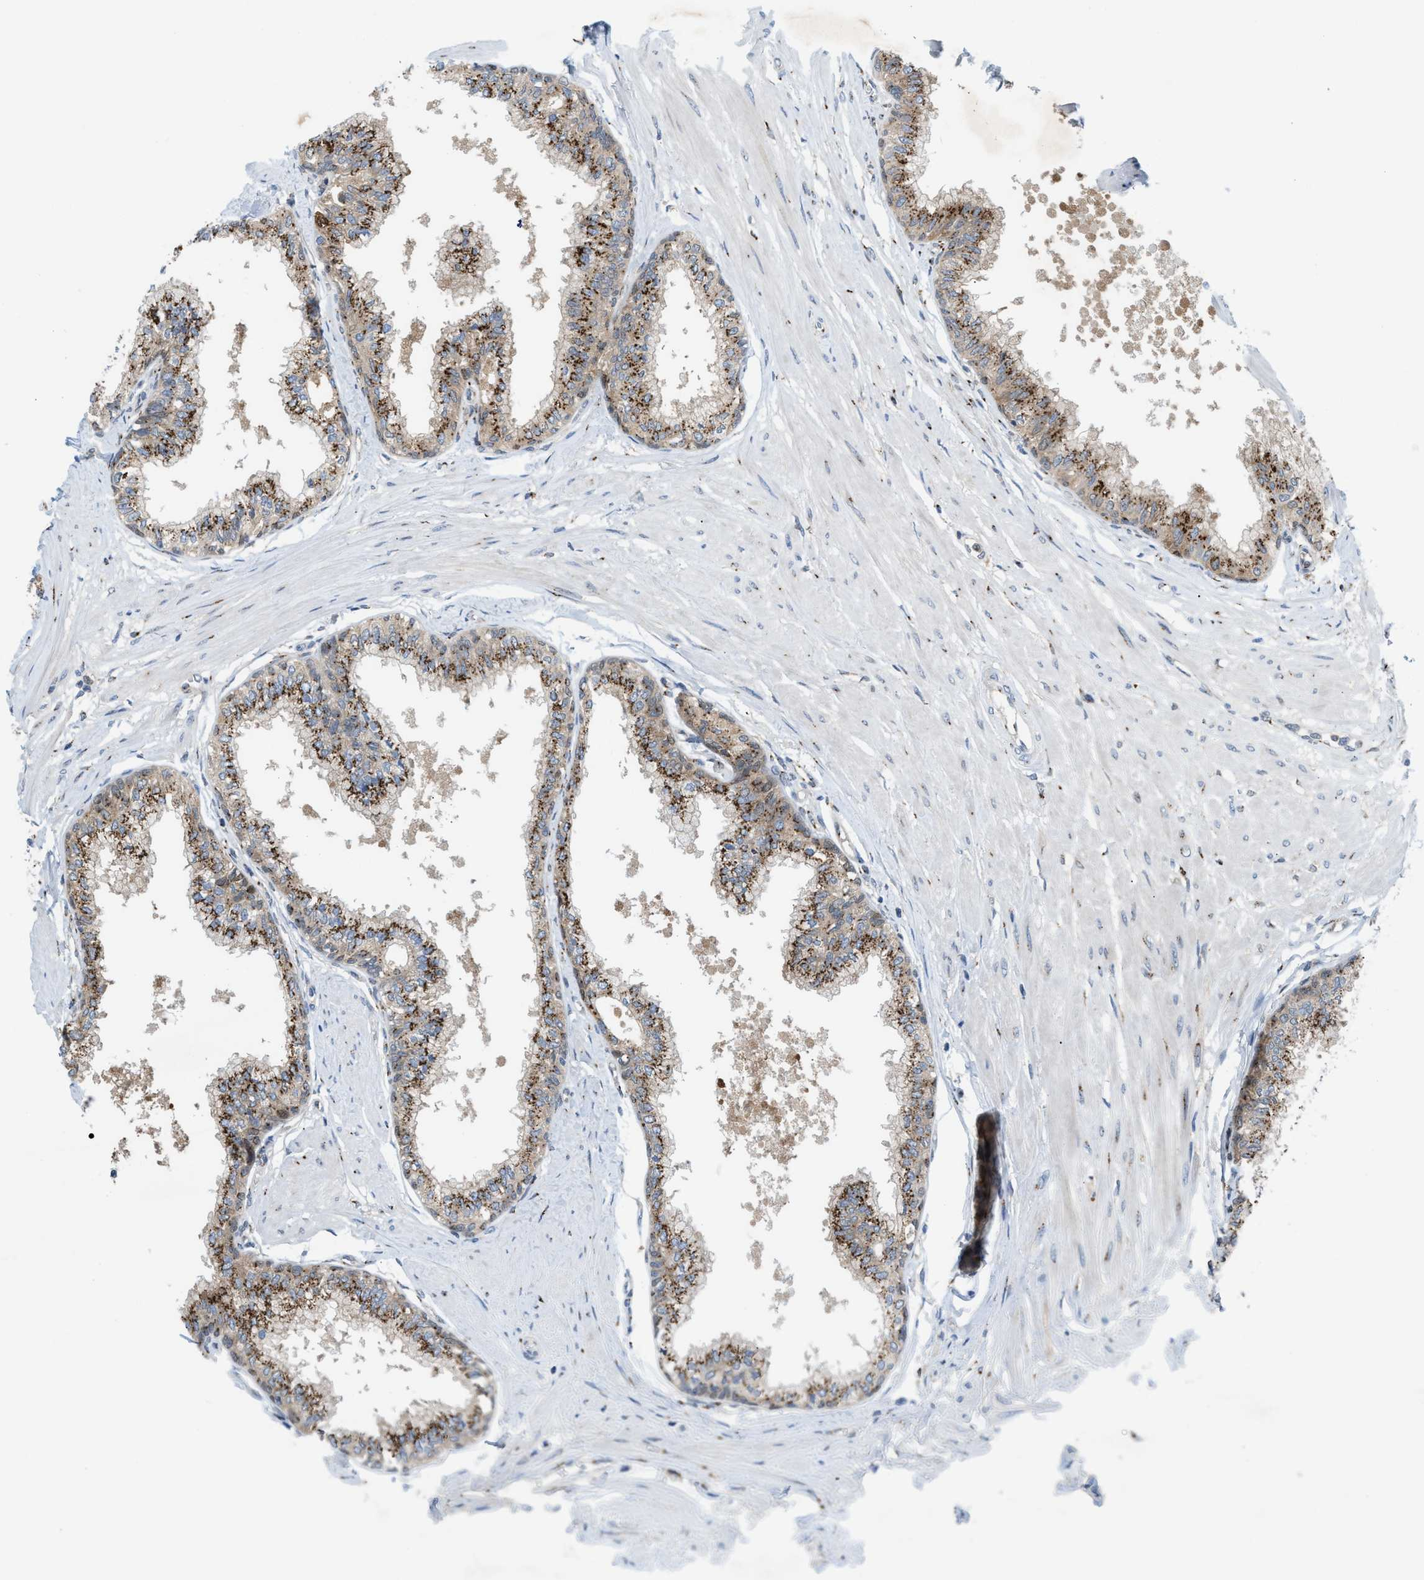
{"staining": {"intensity": "strong", "quantity": ">75%", "location": "cytoplasmic/membranous"}, "tissue": "seminal vesicle", "cell_type": "Glandular cells", "image_type": "normal", "snomed": [{"axis": "morphology", "description": "Normal tissue, NOS"}, {"axis": "topography", "description": "Prostate"}, {"axis": "topography", "description": "Seminal veicle"}], "caption": "This photomicrograph displays normal seminal vesicle stained with immunohistochemistry (IHC) to label a protein in brown. The cytoplasmic/membranous of glandular cells show strong positivity for the protein. Nuclei are counter-stained blue.", "gene": "SLC38A10", "patient": {"sex": "male", "age": 60}}